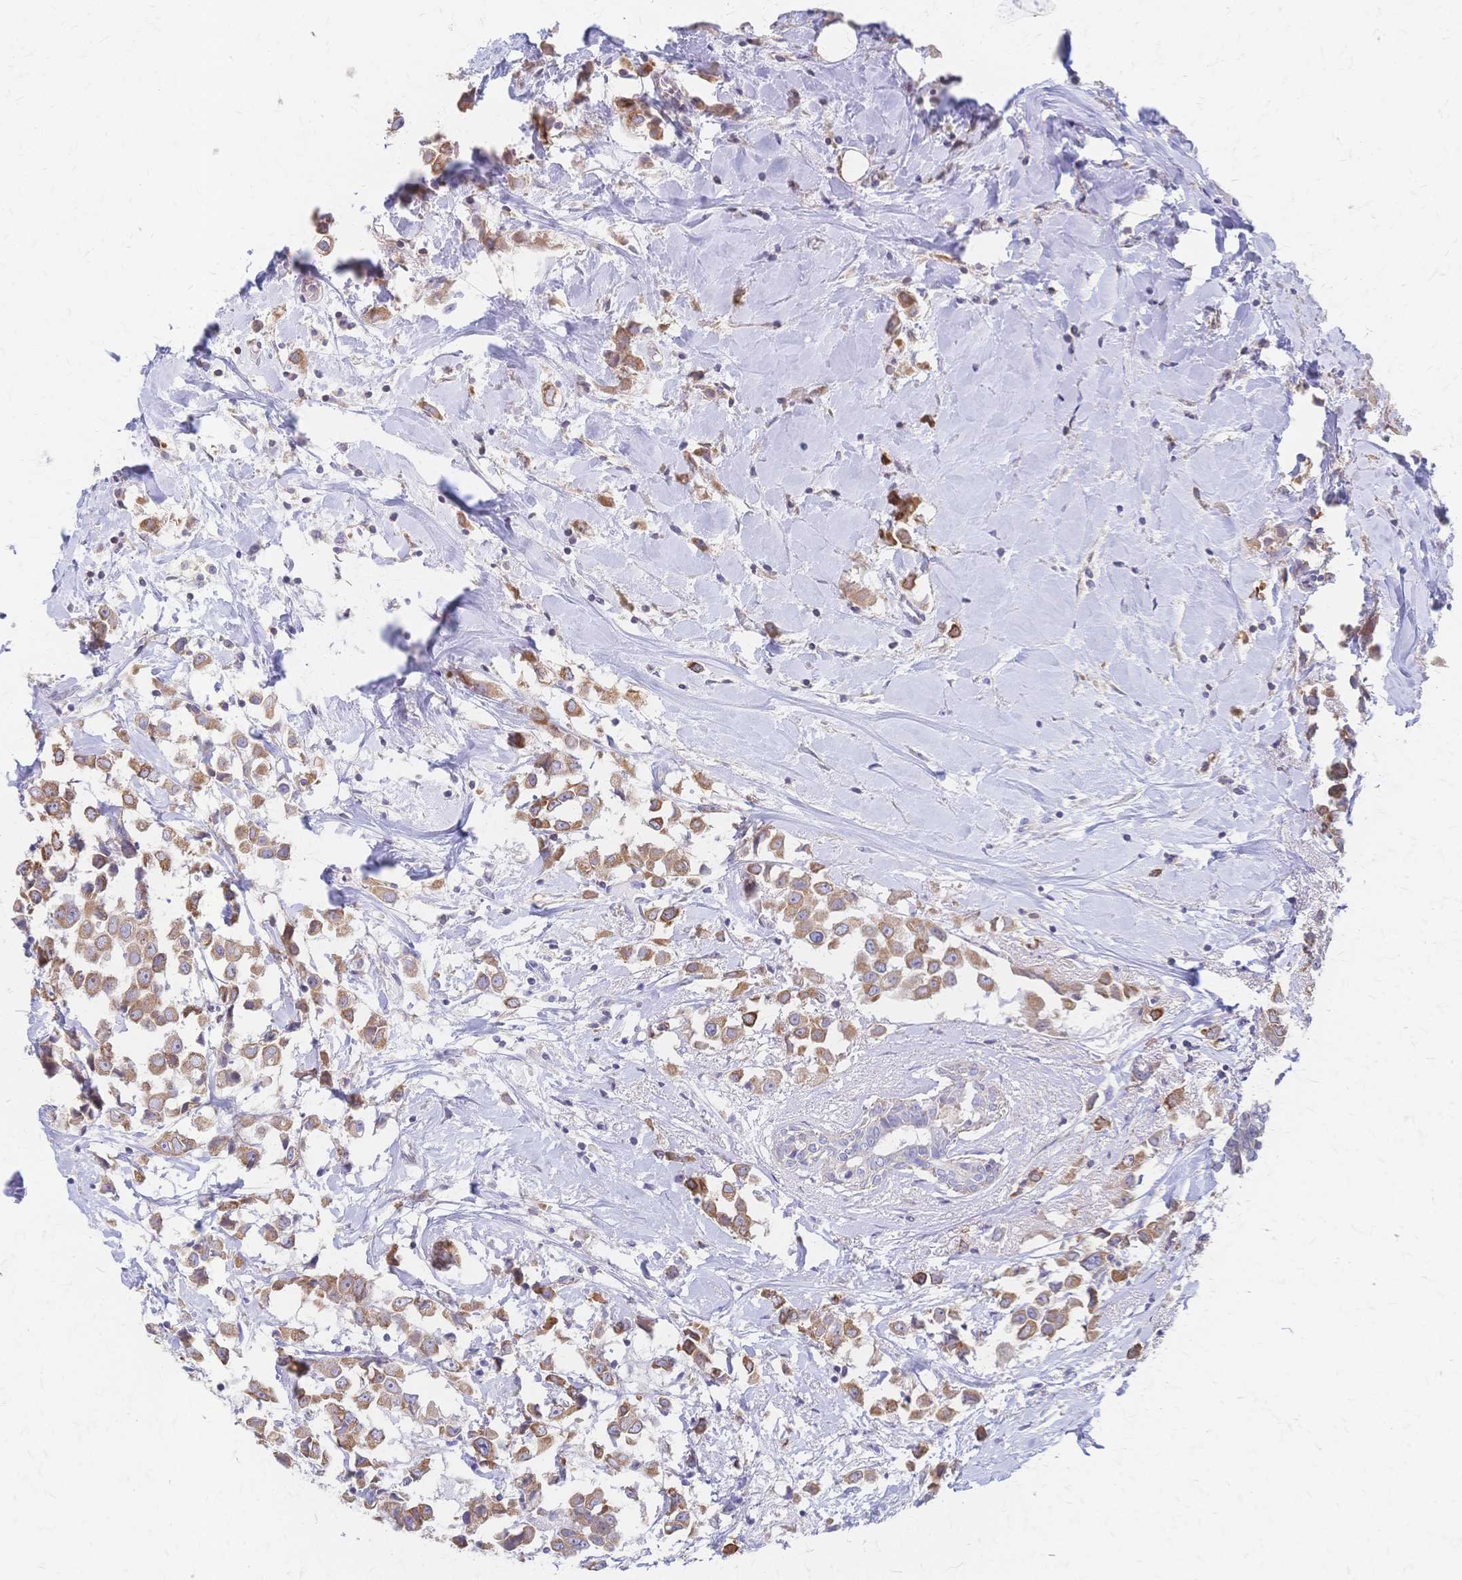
{"staining": {"intensity": "moderate", "quantity": ">75%", "location": "cytoplasmic/membranous"}, "tissue": "breast cancer", "cell_type": "Tumor cells", "image_type": "cancer", "snomed": [{"axis": "morphology", "description": "Duct carcinoma"}, {"axis": "topography", "description": "Breast"}], "caption": "Immunohistochemistry (IHC) histopathology image of neoplastic tissue: human invasive ductal carcinoma (breast) stained using immunohistochemistry shows medium levels of moderate protein expression localized specifically in the cytoplasmic/membranous of tumor cells, appearing as a cytoplasmic/membranous brown color.", "gene": "CYB5A", "patient": {"sex": "female", "age": 61}}